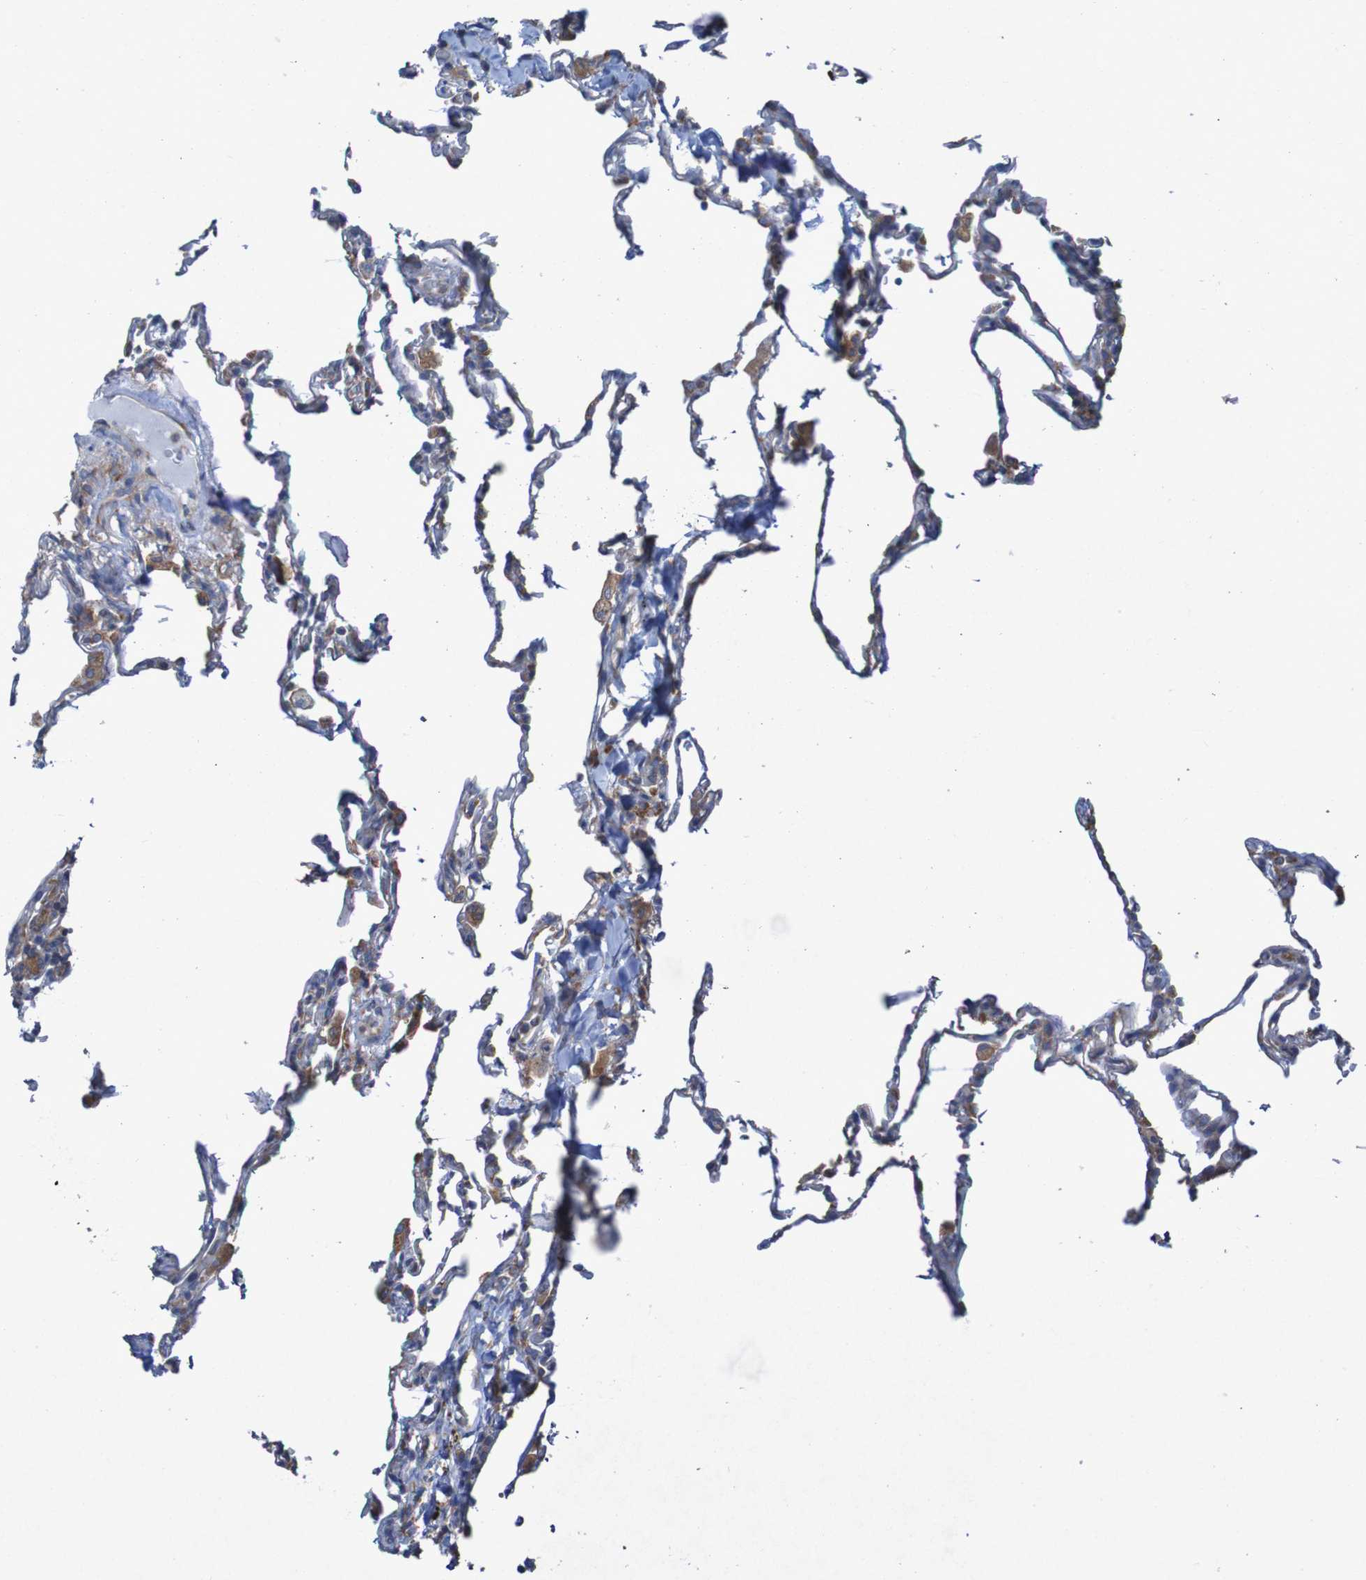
{"staining": {"intensity": "moderate", "quantity": "<25%", "location": "cytoplasmic/membranous"}, "tissue": "lung", "cell_type": "Alveolar cells", "image_type": "normal", "snomed": [{"axis": "morphology", "description": "Normal tissue, NOS"}, {"axis": "topography", "description": "Lung"}], "caption": "Immunohistochemistry (IHC) photomicrograph of benign lung stained for a protein (brown), which demonstrates low levels of moderate cytoplasmic/membranous staining in about <25% of alveolar cells.", "gene": "RPL10L", "patient": {"sex": "male", "age": 59}}